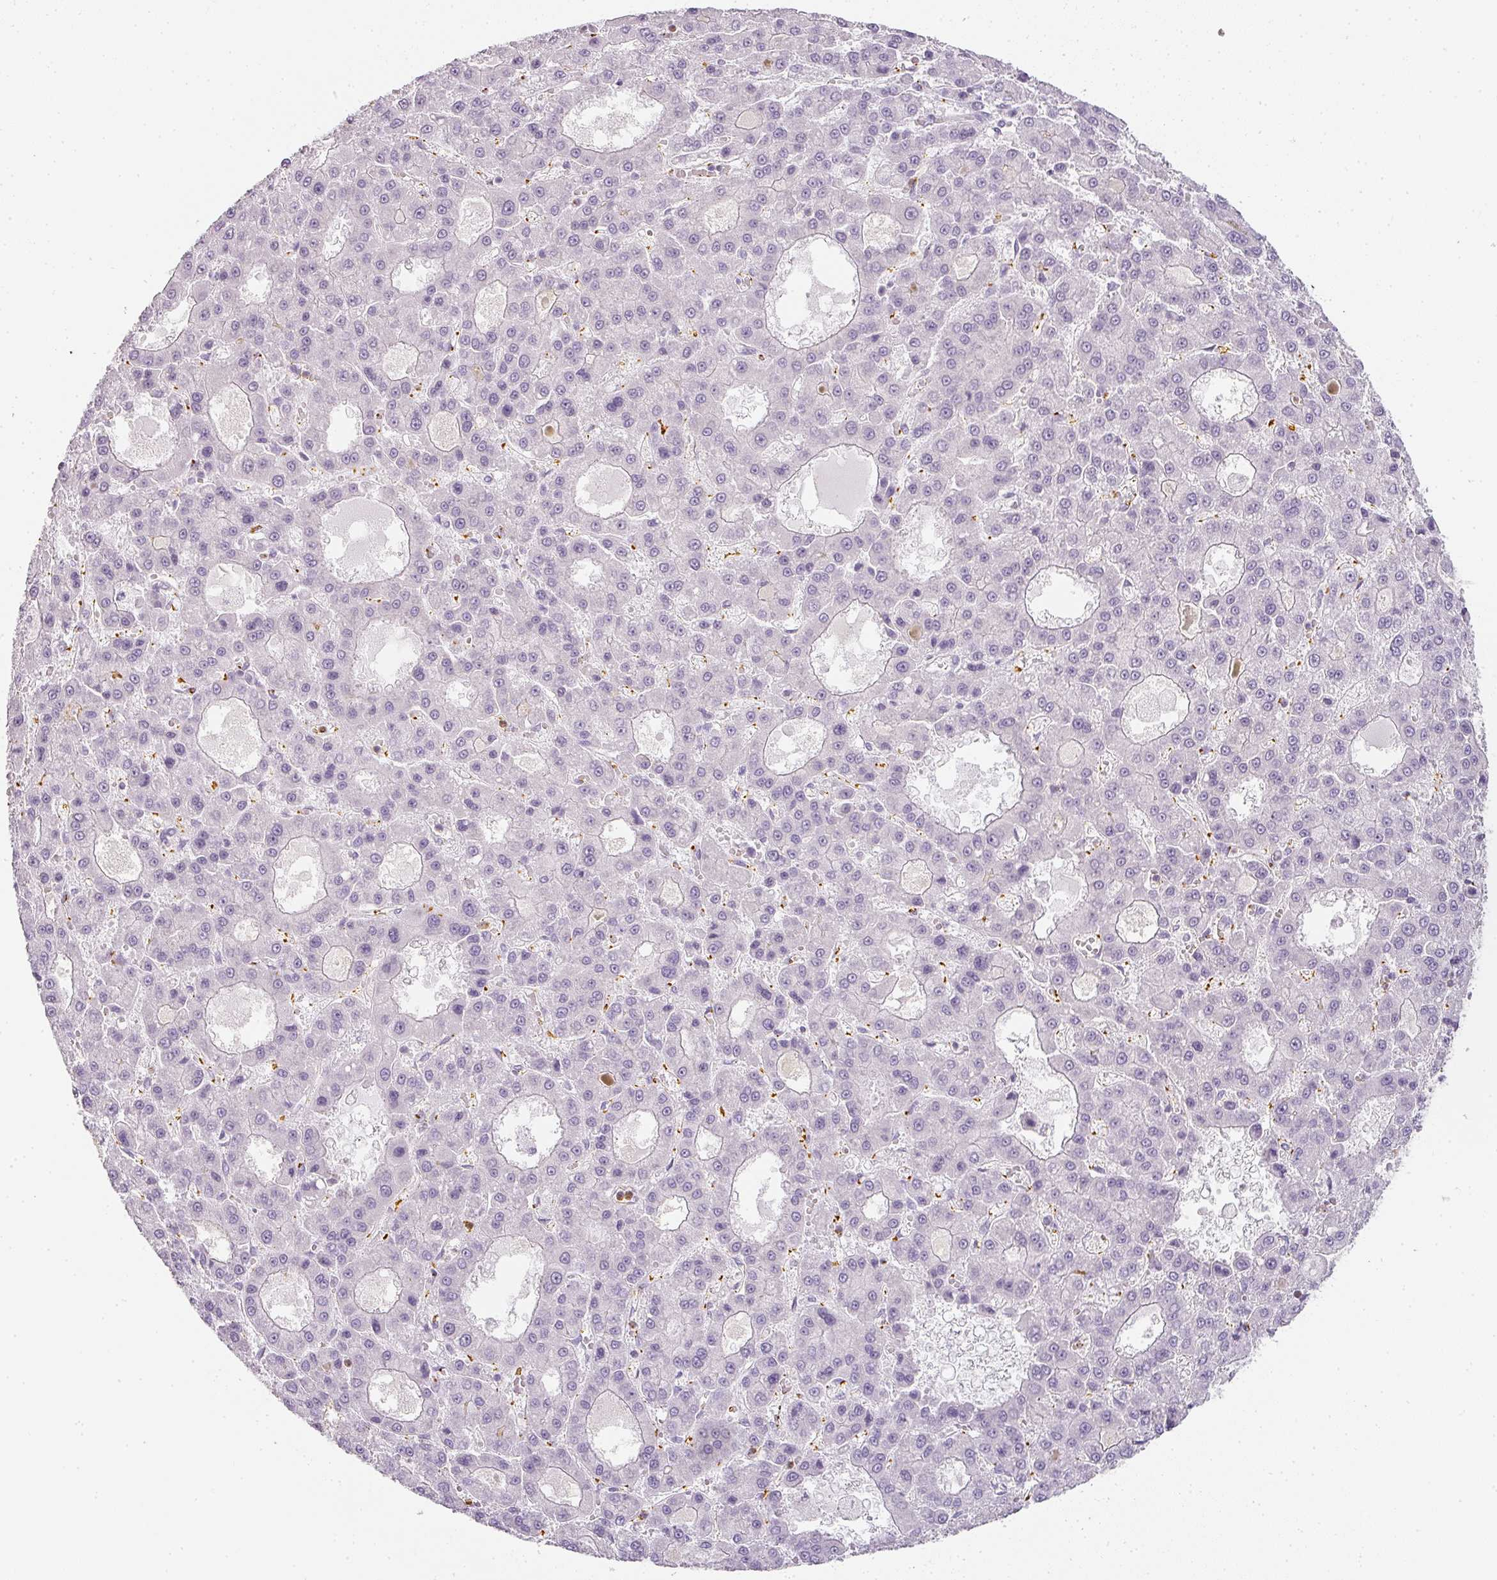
{"staining": {"intensity": "negative", "quantity": "none", "location": "none"}, "tissue": "liver cancer", "cell_type": "Tumor cells", "image_type": "cancer", "snomed": [{"axis": "morphology", "description": "Carcinoma, Hepatocellular, NOS"}, {"axis": "topography", "description": "Liver"}], "caption": "High magnification brightfield microscopy of liver hepatocellular carcinoma stained with DAB (3,3'-diaminobenzidine) (brown) and counterstained with hematoxylin (blue): tumor cells show no significant positivity.", "gene": "TMEM42", "patient": {"sex": "male", "age": 70}}